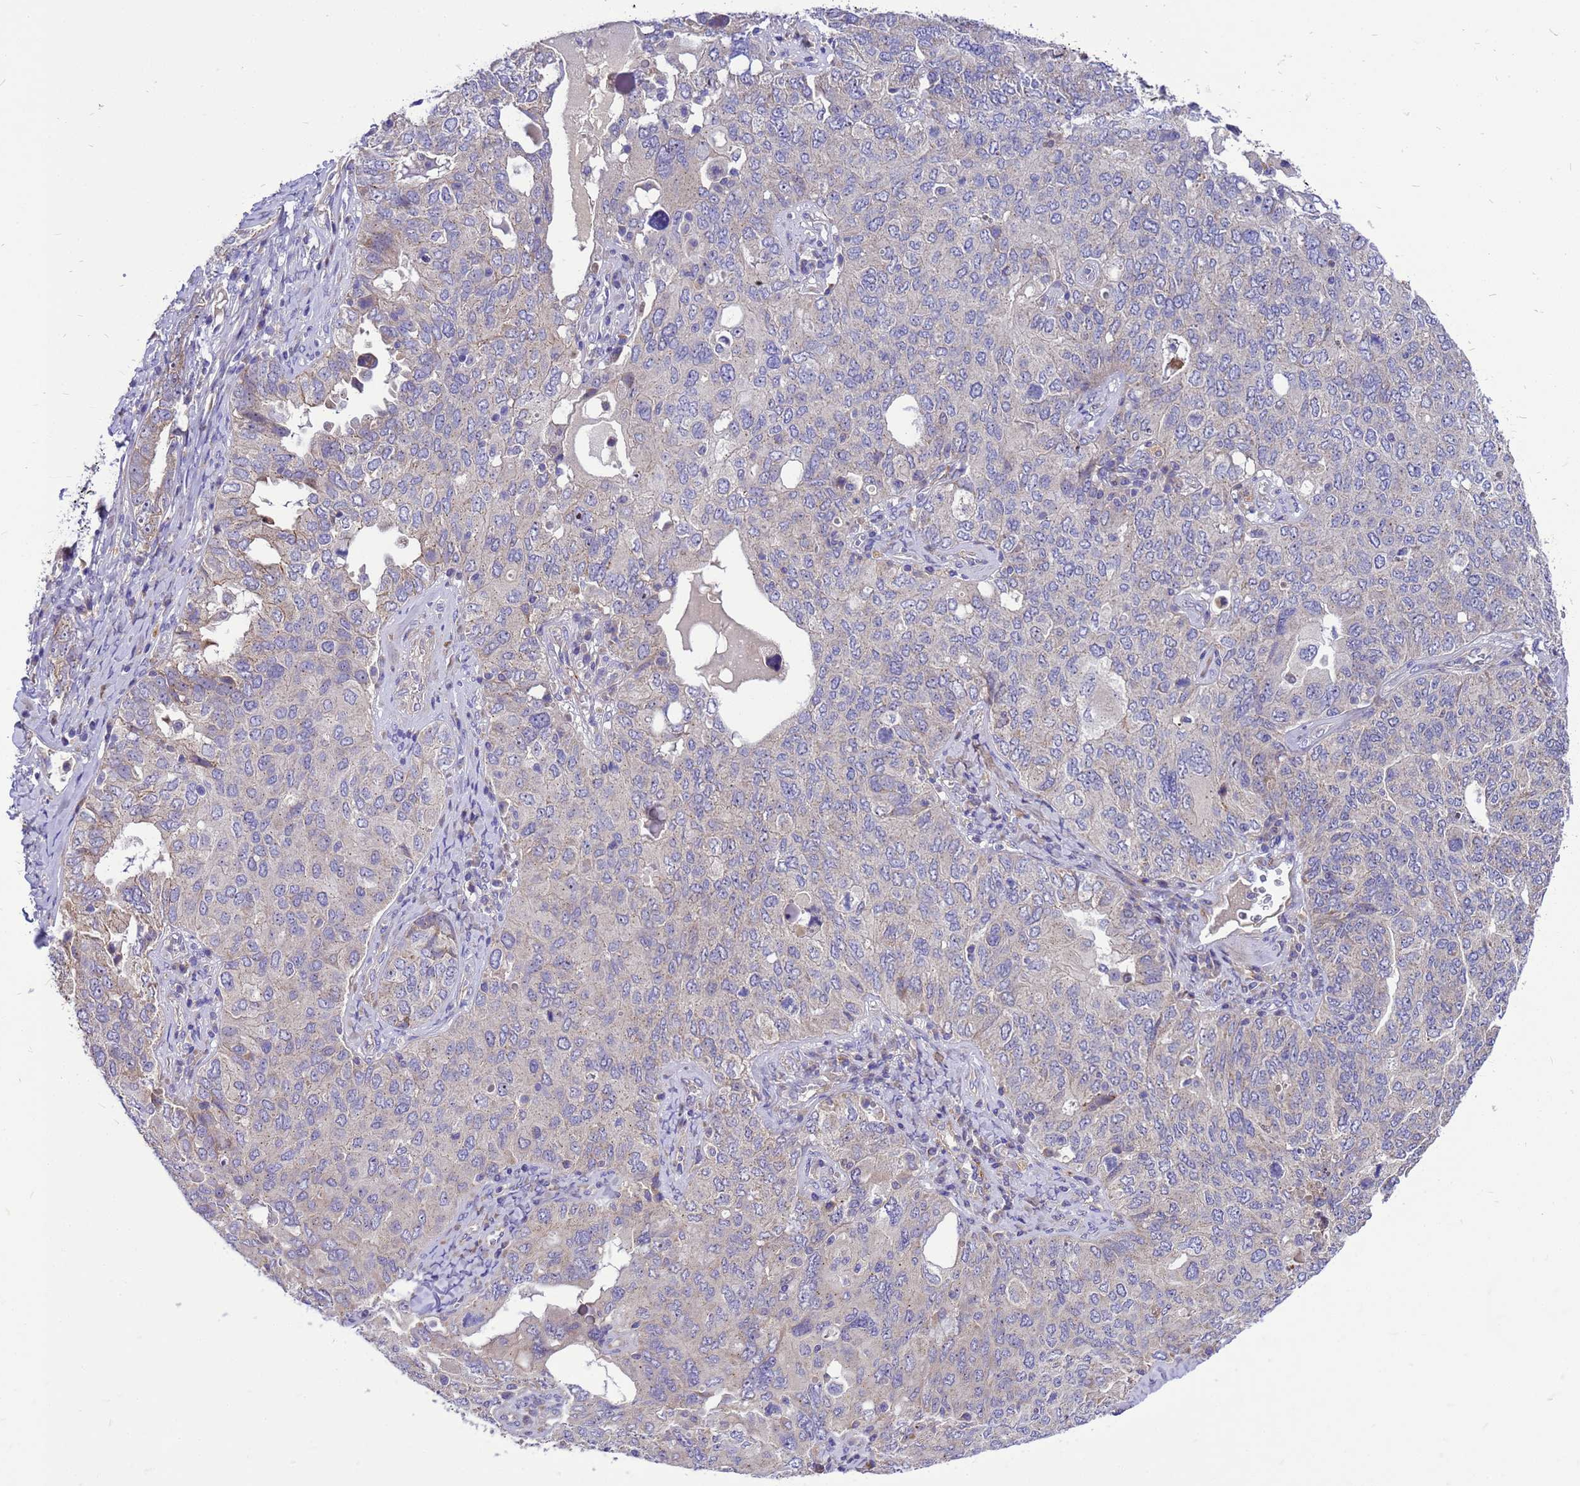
{"staining": {"intensity": "negative", "quantity": "none", "location": "none"}, "tissue": "ovarian cancer", "cell_type": "Tumor cells", "image_type": "cancer", "snomed": [{"axis": "morphology", "description": "Carcinoma, endometroid"}, {"axis": "topography", "description": "Ovary"}], "caption": "Human ovarian cancer stained for a protein using immunohistochemistry shows no staining in tumor cells.", "gene": "POP7", "patient": {"sex": "female", "age": 62}}